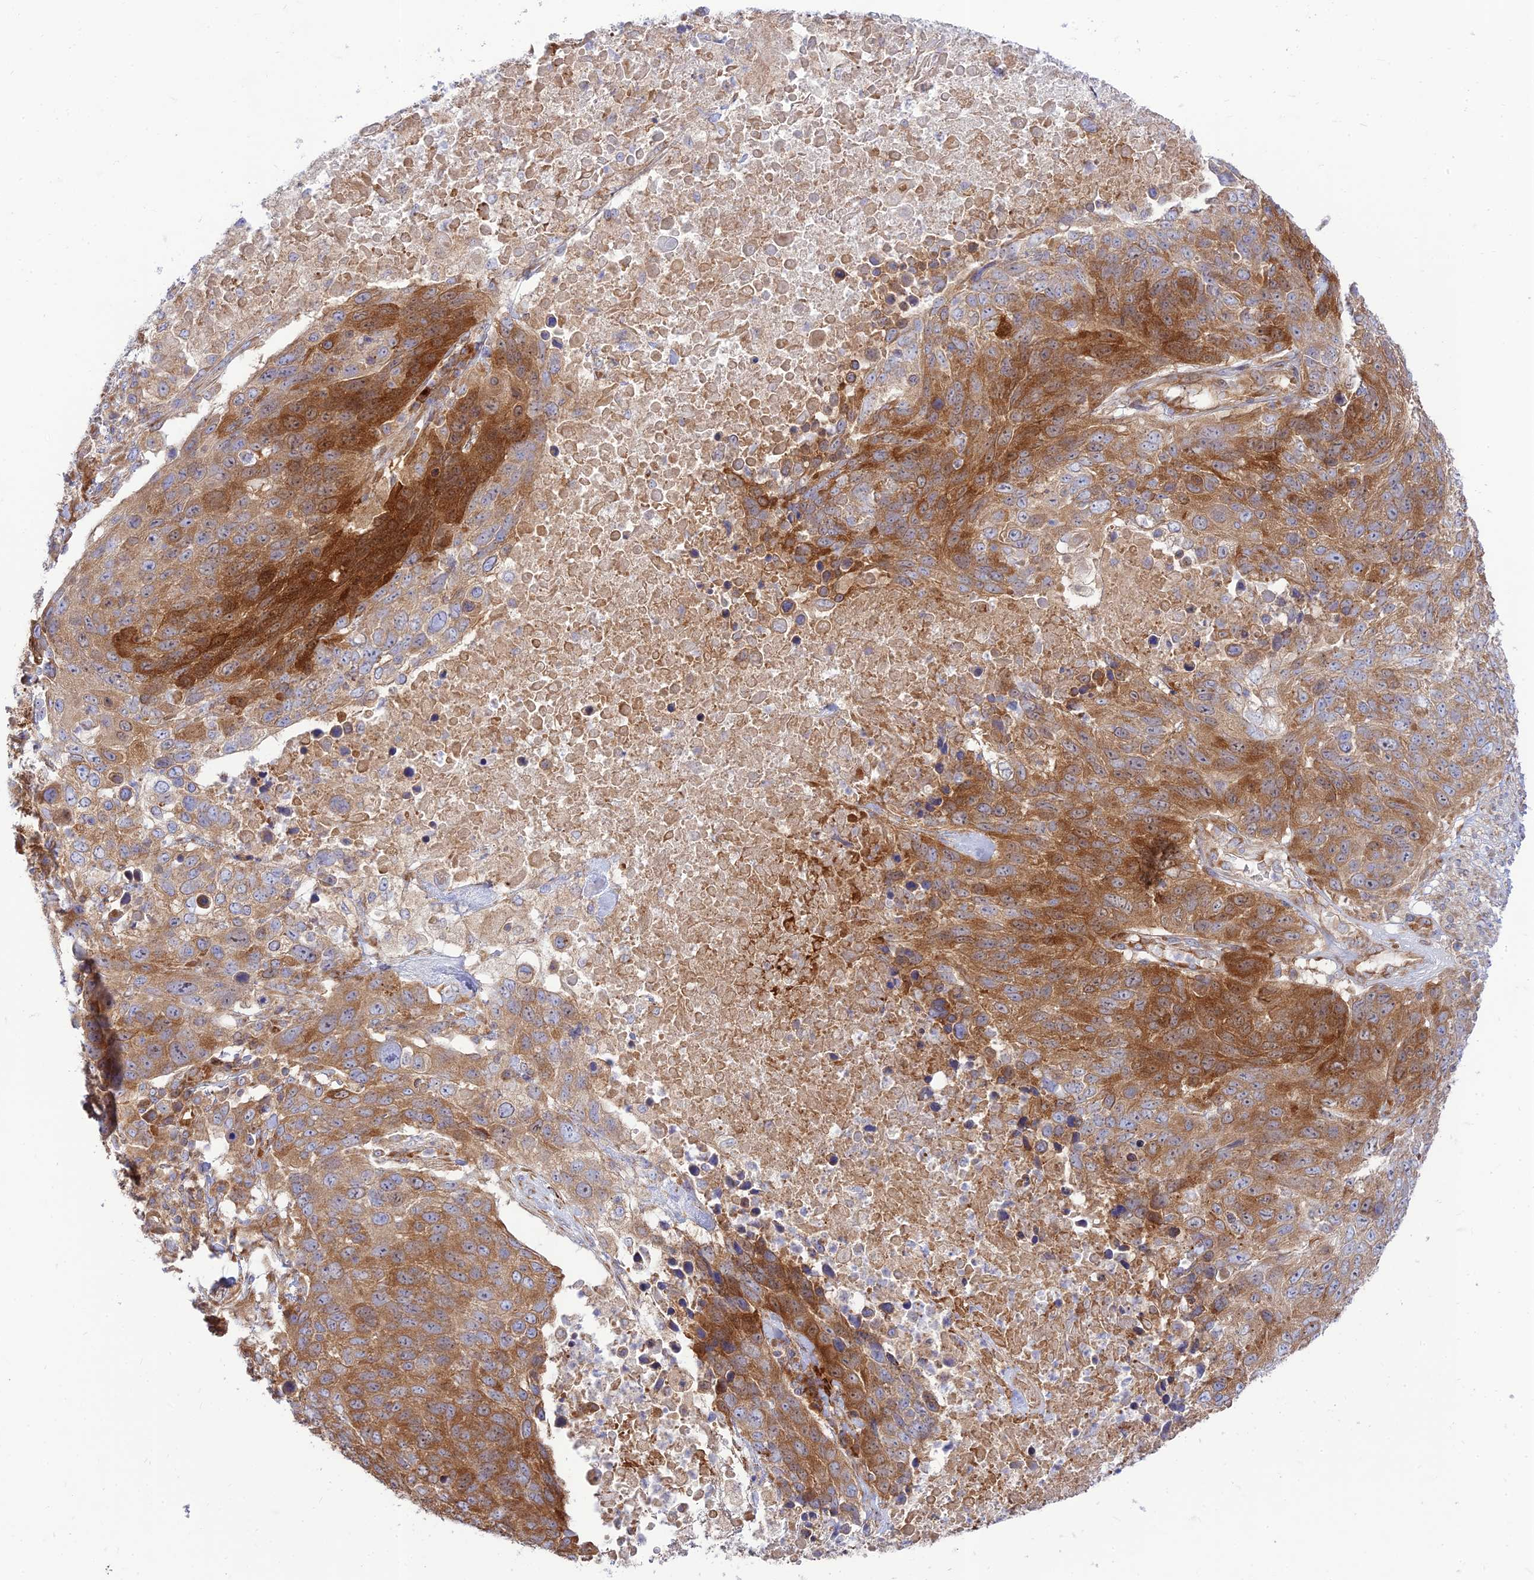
{"staining": {"intensity": "strong", "quantity": "25%-75%", "location": "cytoplasmic/membranous,nuclear"}, "tissue": "lung cancer", "cell_type": "Tumor cells", "image_type": "cancer", "snomed": [{"axis": "morphology", "description": "Normal tissue, NOS"}, {"axis": "morphology", "description": "Squamous cell carcinoma, NOS"}, {"axis": "topography", "description": "Lymph node"}, {"axis": "topography", "description": "Lung"}], "caption": "Immunohistochemical staining of human lung squamous cell carcinoma shows high levels of strong cytoplasmic/membranous and nuclear positivity in approximately 25%-75% of tumor cells. (DAB (3,3'-diaminobenzidine) IHC, brown staining for protein, blue staining for nuclei).", "gene": "PIMREG", "patient": {"sex": "male", "age": 66}}